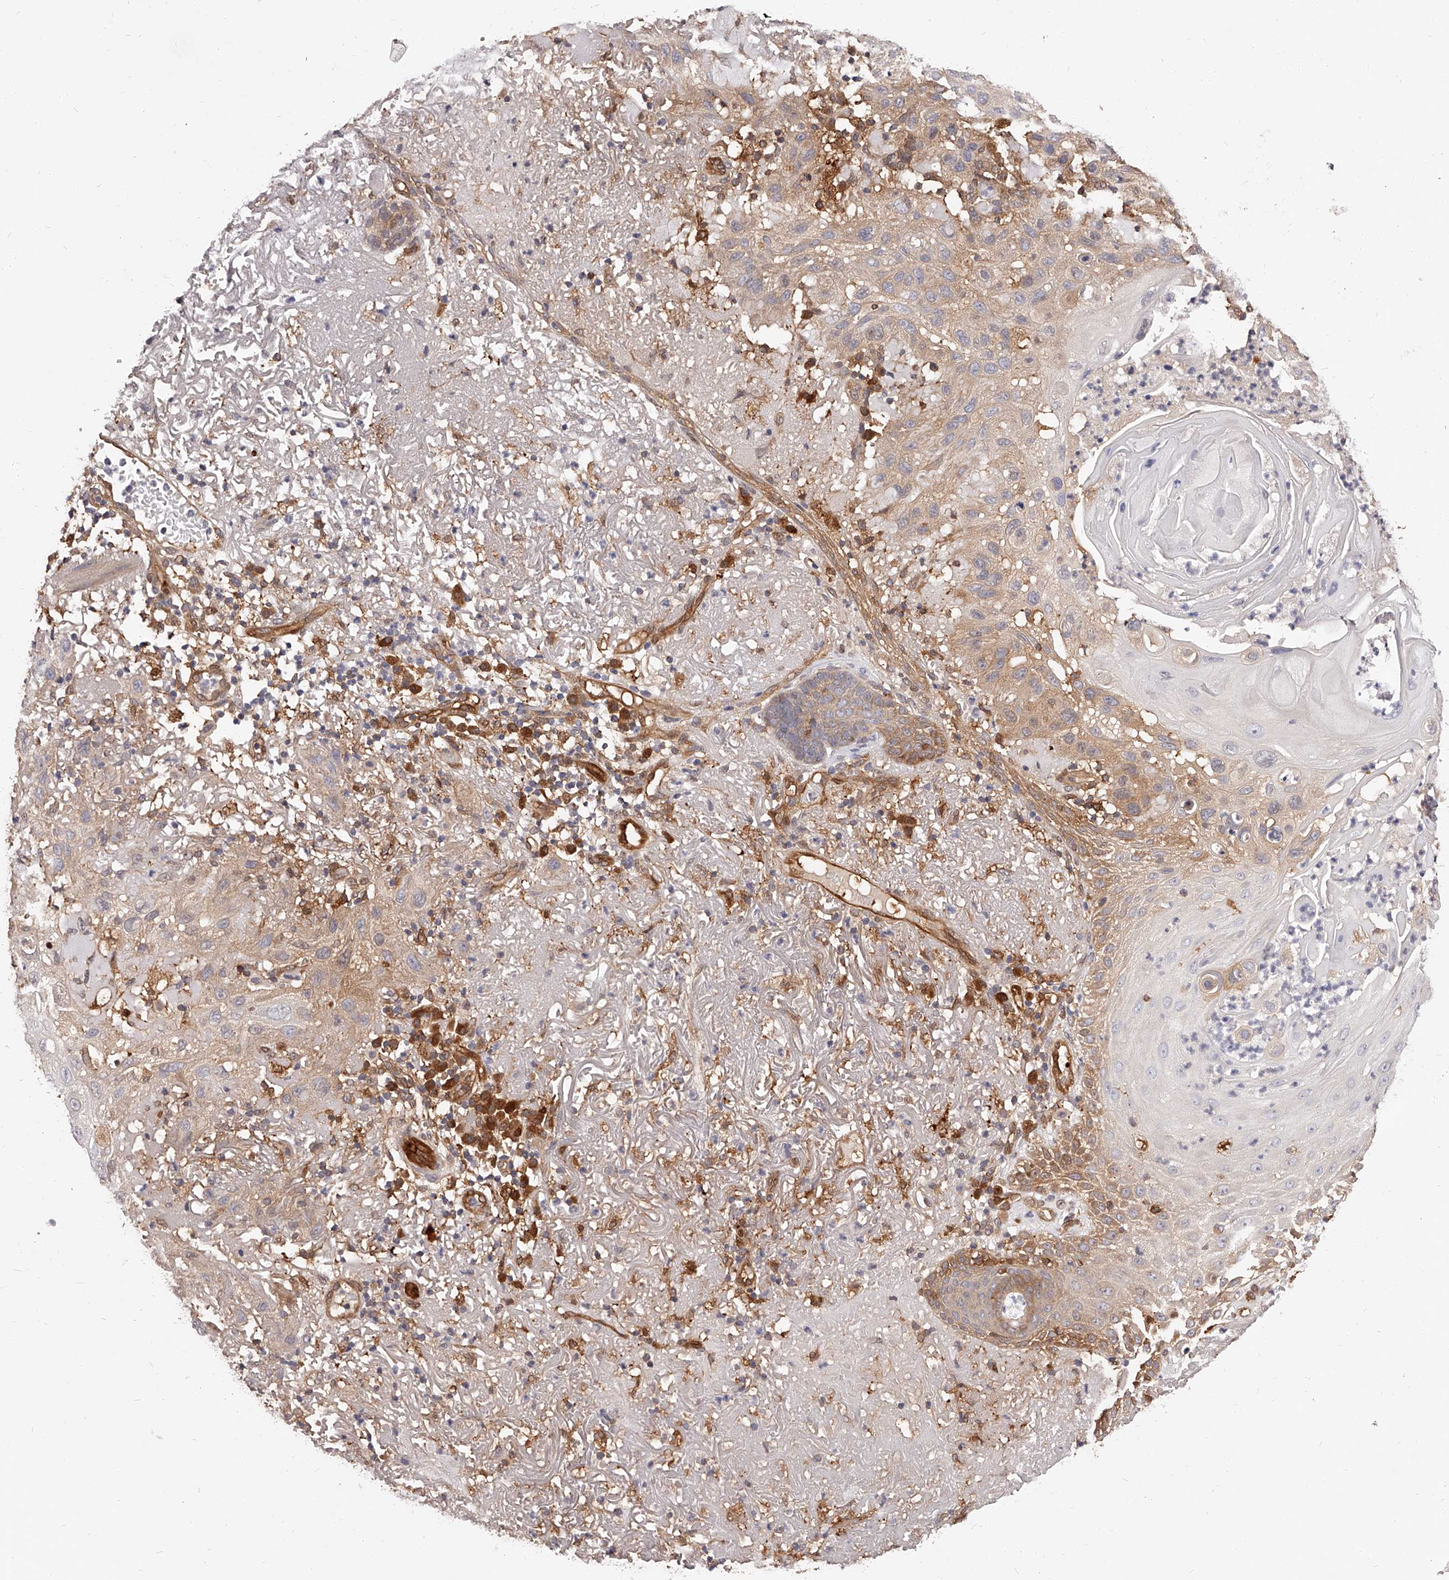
{"staining": {"intensity": "weak", "quantity": ">75%", "location": "cytoplasmic/membranous"}, "tissue": "skin cancer", "cell_type": "Tumor cells", "image_type": "cancer", "snomed": [{"axis": "morphology", "description": "Normal tissue, NOS"}, {"axis": "morphology", "description": "Squamous cell carcinoma, NOS"}, {"axis": "topography", "description": "Skin"}], "caption": "Immunohistochemical staining of skin cancer demonstrates low levels of weak cytoplasmic/membranous protein expression in approximately >75% of tumor cells. Nuclei are stained in blue.", "gene": "LAP3", "patient": {"sex": "female", "age": 96}}